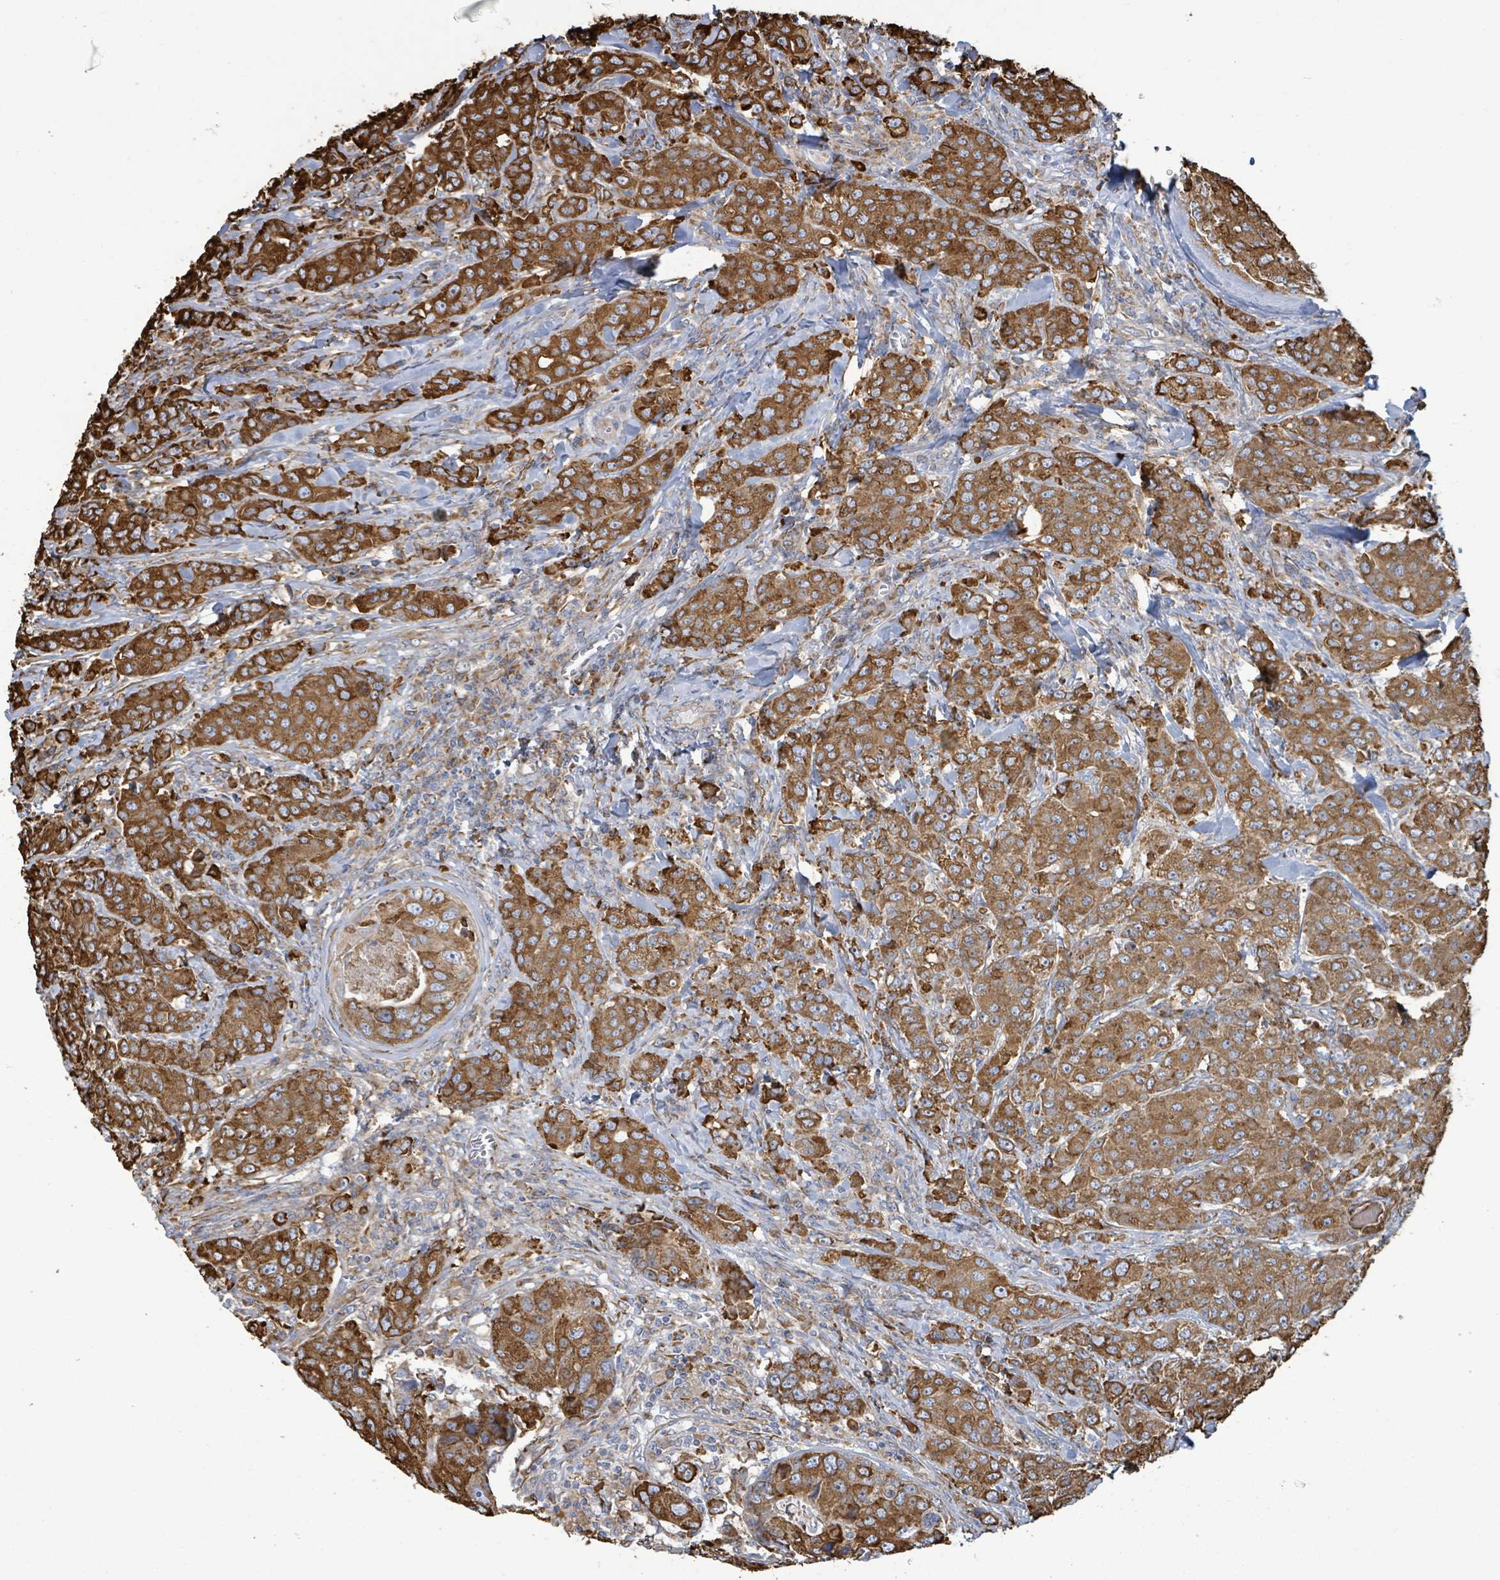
{"staining": {"intensity": "strong", "quantity": ">75%", "location": "cytoplasmic/membranous"}, "tissue": "breast cancer", "cell_type": "Tumor cells", "image_type": "cancer", "snomed": [{"axis": "morphology", "description": "Duct carcinoma"}, {"axis": "topography", "description": "Breast"}], "caption": "There is high levels of strong cytoplasmic/membranous expression in tumor cells of breast cancer, as demonstrated by immunohistochemical staining (brown color).", "gene": "RFPL4A", "patient": {"sex": "female", "age": 43}}